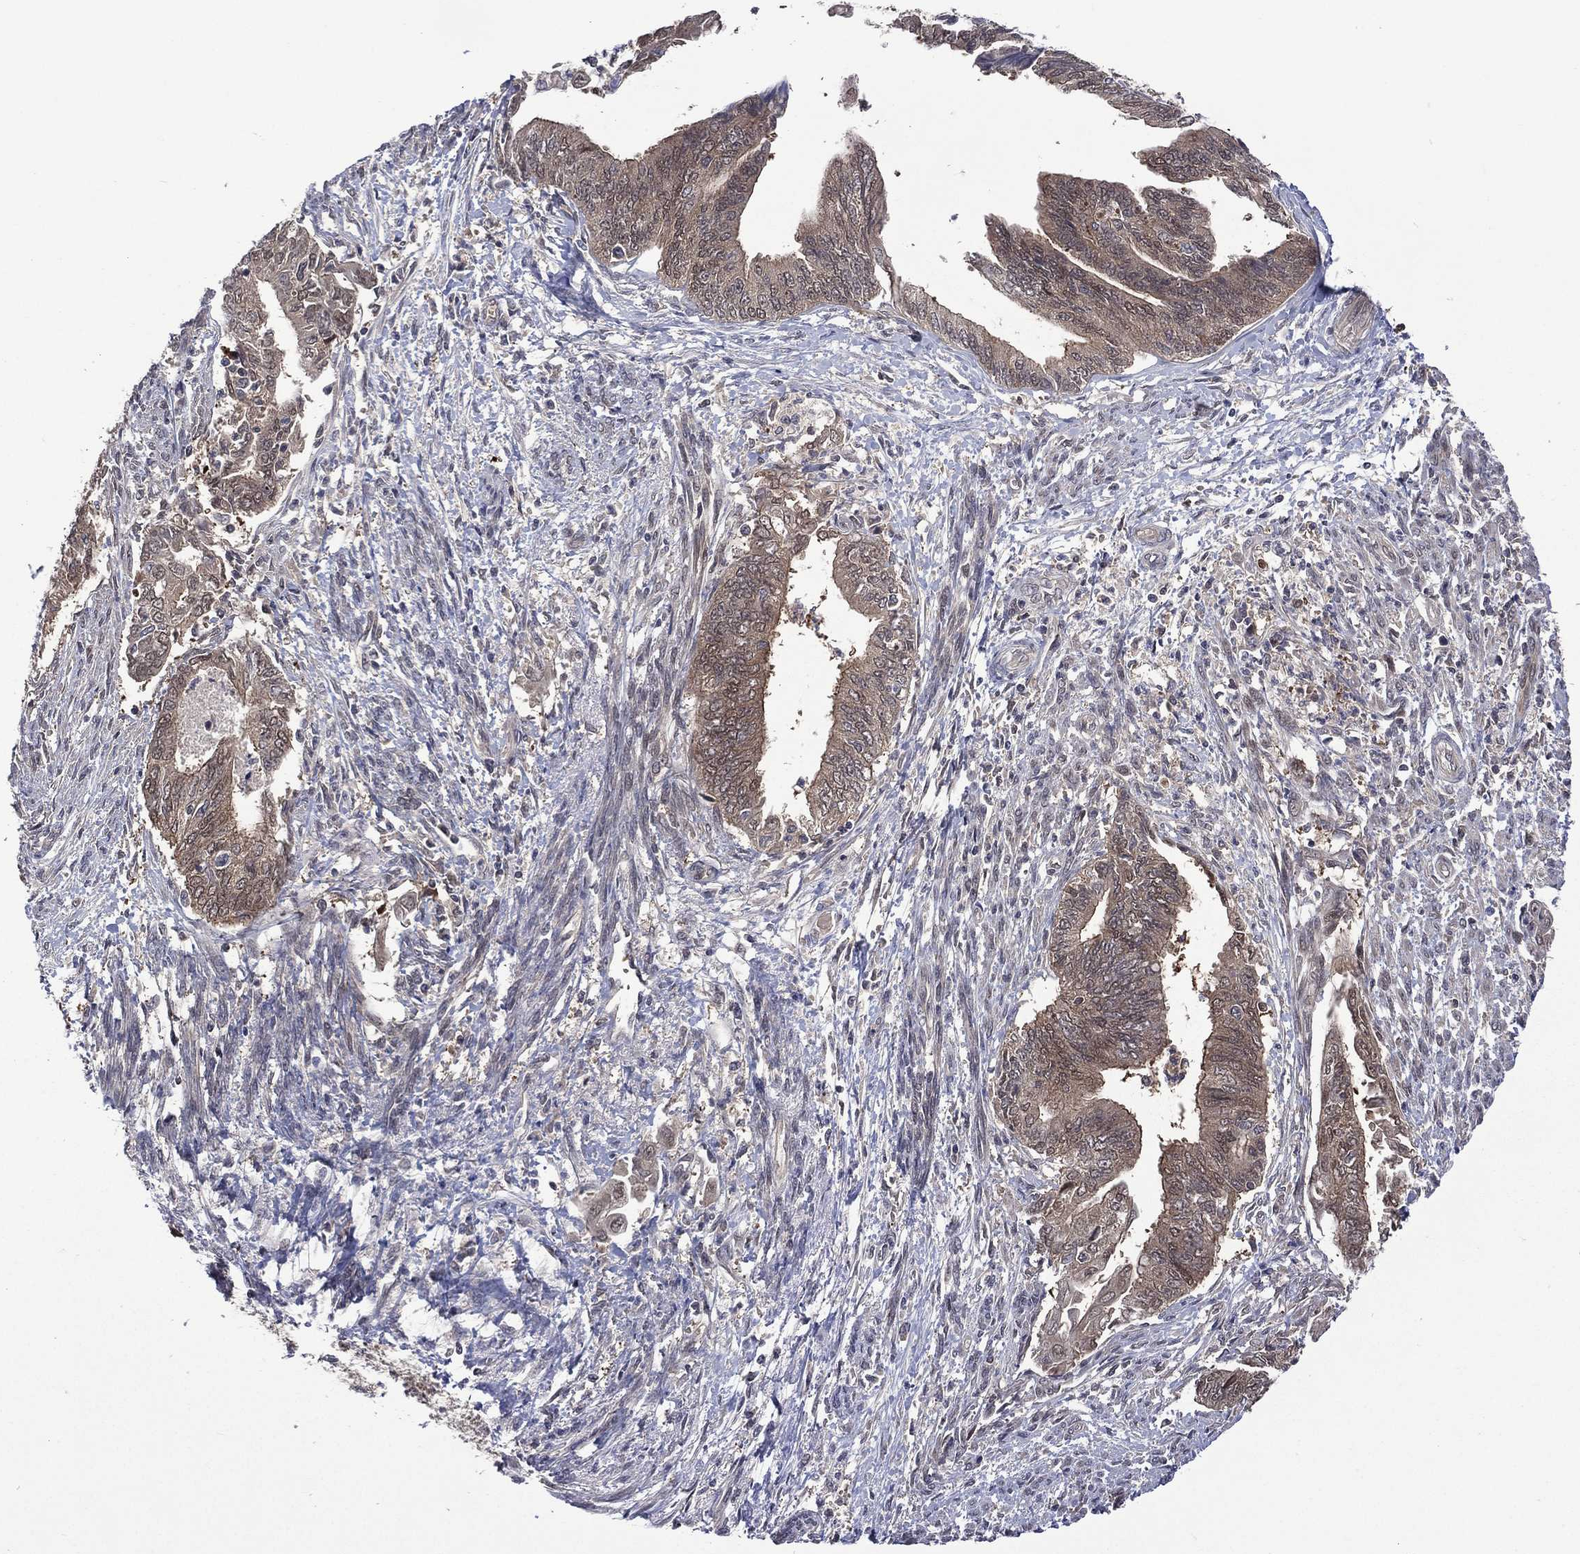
{"staining": {"intensity": "moderate", "quantity": "25%-75%", "location": "cytoplasmic/membranous"}, "tissue": "endometrial cancer", "cell_type": "Tumor cells", "image_type": "cancer", "snomed": [{"axis": "morphology", "description": "Adenocarcinoma, NOS"}, {"axis": "topography", "description": "Endometrium"}], "caption": "Endometrial cancer (adenocarcinoma) stained with a brown dye demonstrates moderate cytoplasmic/membranous positive staining in approximately 25%-75% of tumor cells.", "gene": "MTAP", "patient": {"sex": "female", "age": 65}}